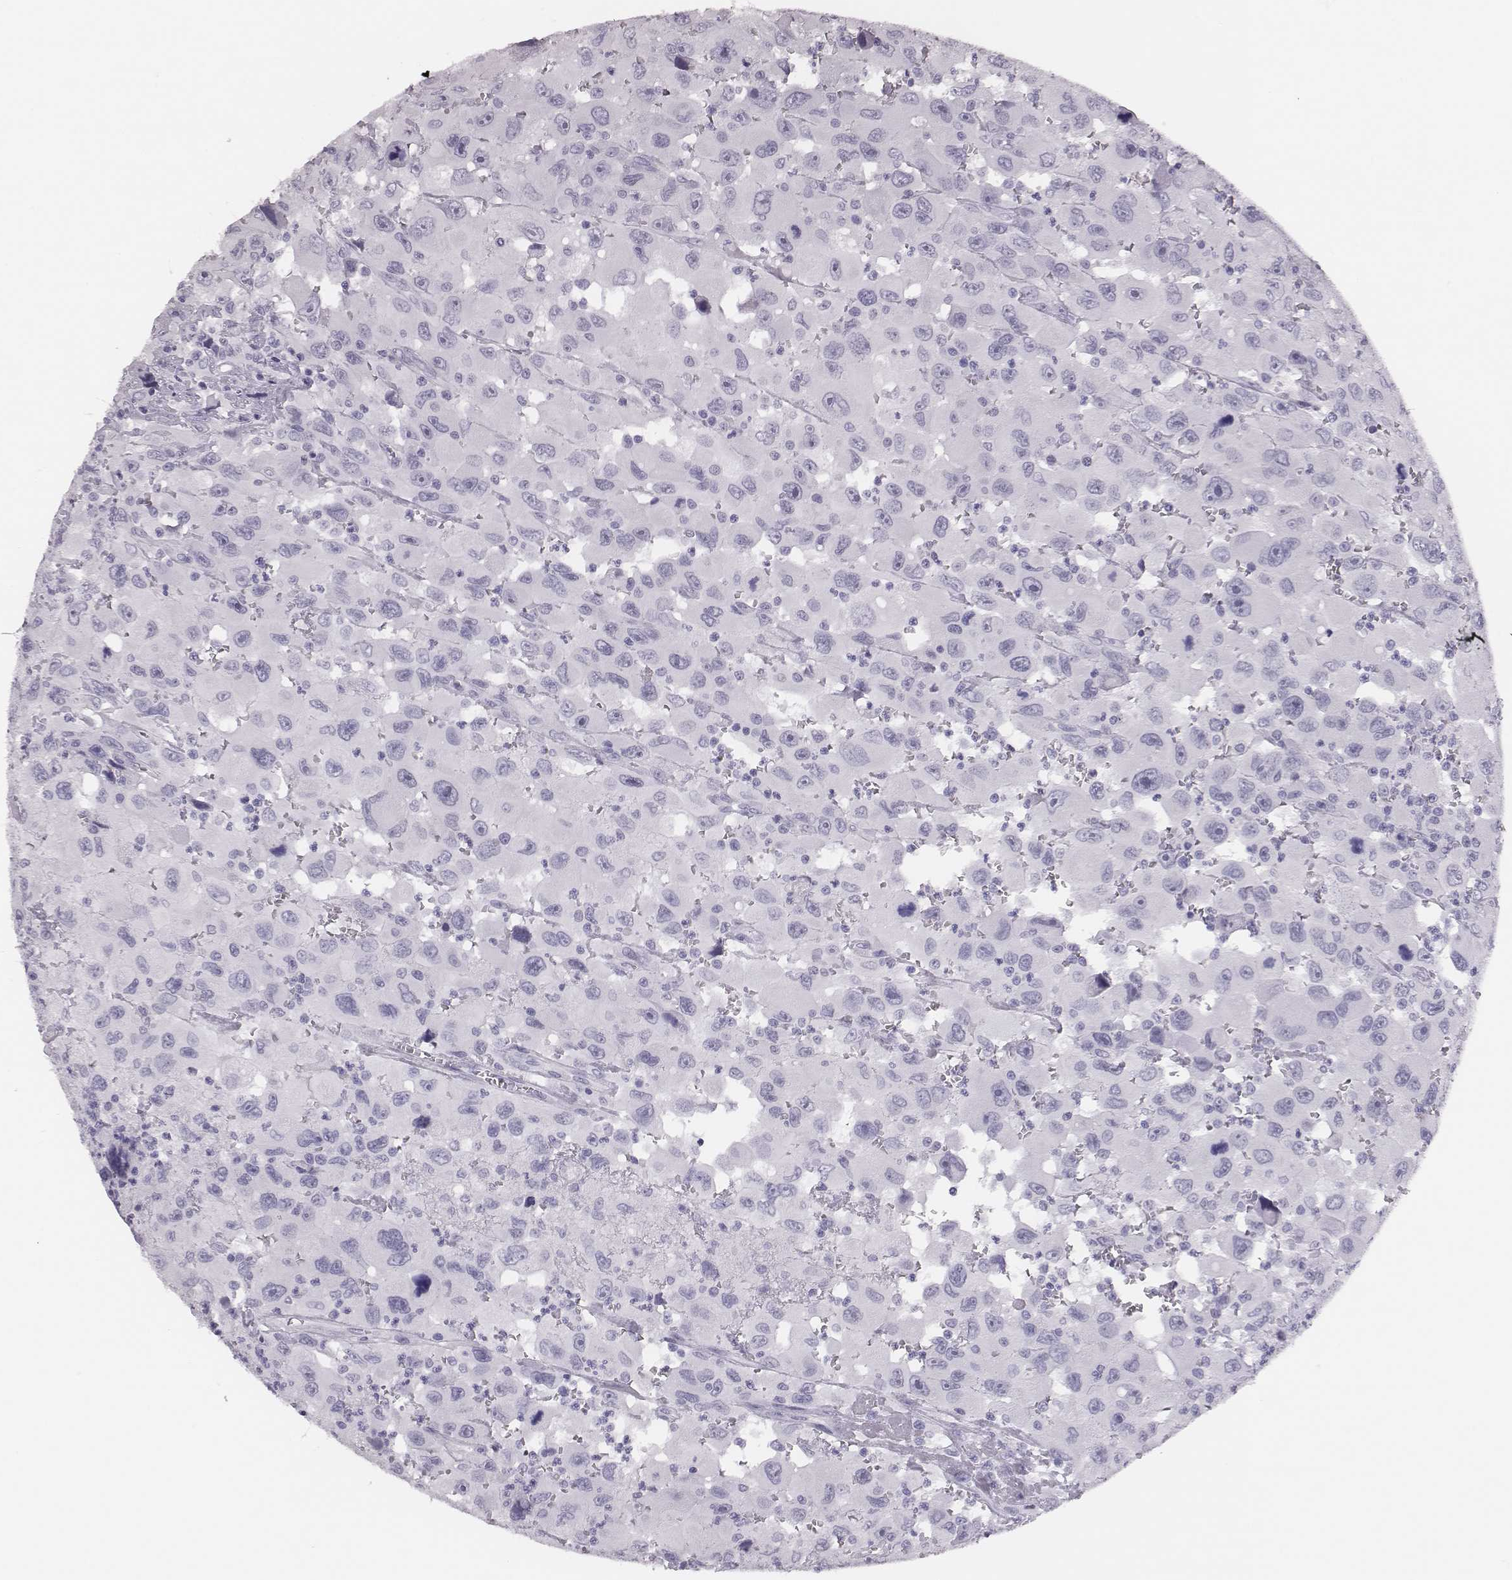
{"staining": {"intensity": "negative", "quantity": "none", "location": "none"}, "tissue": "head and neck cancer", "cell_type": "Tumor cells", "image_type": "cancer", "snomed": [{"axis": "morphology", "description": "Squamous cell carcinoma, NOS"}, {"axis": "morphology", "description": "Squamous cell carcinoma, metastatic, NOS"}, {"axis": "topography", "description": "Oral tissue"}, {"axis": "topography", "description": "Head-Neck"}], "caption": "DAB (3,3'-diaminobenzidine) immunohistochemical staining of human head and neck cancer (metastatic squamous cell carcinoma) exhibits no significant expression in tumor cells.", "gene": "H1-6", "patient": {"sex": "female", "age": 85}}